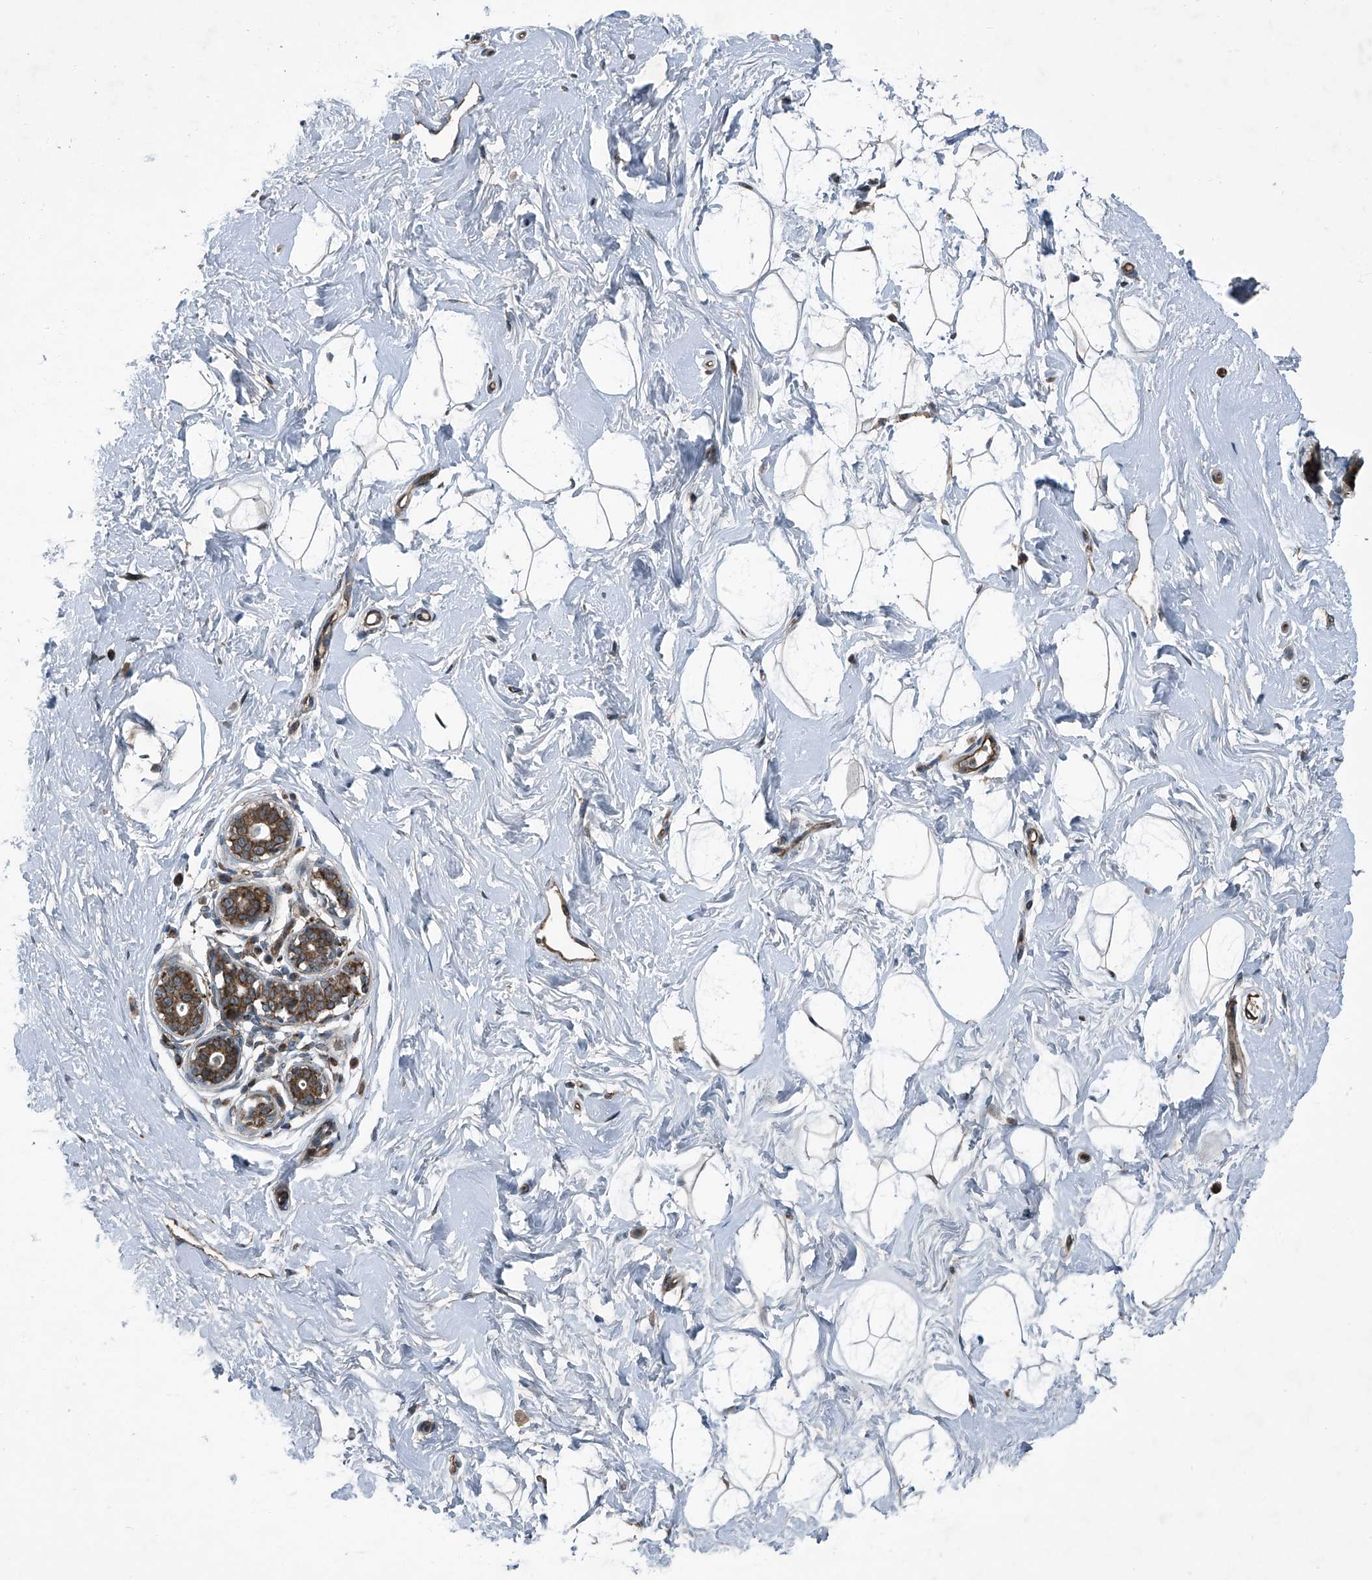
{"staining": {"intensity": "weak", "quantity": "<25%", "location": "cytoplasmic/membranous"}, "tissue": "breast", "cell_type": "Adipocytes", "image_type": "normal", "snomed": [{"axis": "morphology", "description": "Normal tissue, NOS"}, {"axis": "morphology", "description": "Adenoma, NOS"}, {"axis": "topography", "description": "Breast"}], "caption": "Immunohistochemistry (IHC) micrograph of normal human breast stained for a protein (brown), which exhibits no staining in adipocytes.", "gene": "SENP2", "patient": {"sex": "female", "age": 23}}